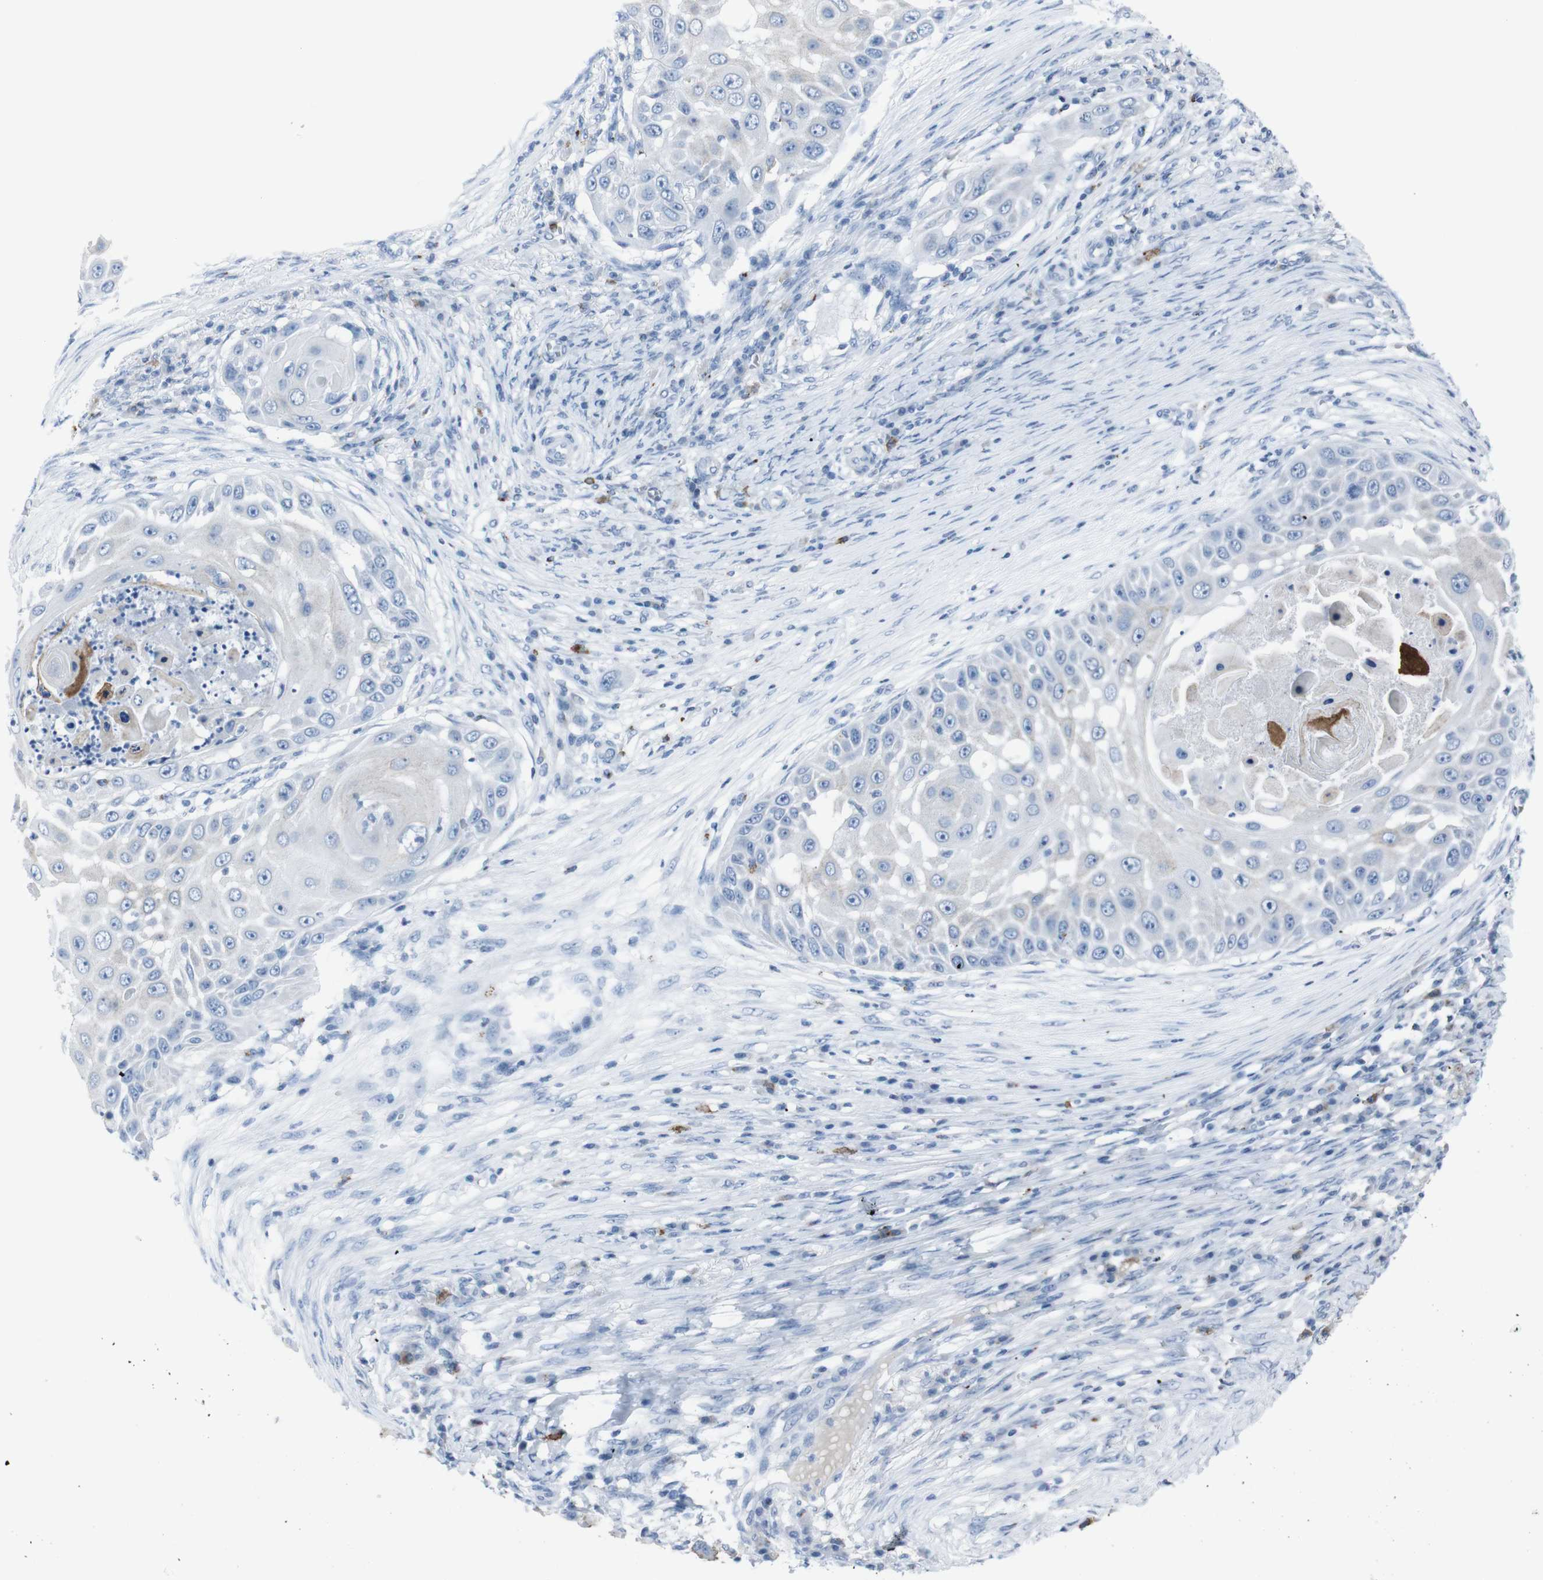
{"staining": {"intensity": "negative", "quantity": "none", "location": "none"}, "tissue": "skin cancer", "cell_type": "Tumor cells", "image_type": "cancer", "snomed": [{"axis": "morphology", "description": "Squamous cell carcinoma, NOS"}, {"axis": "topography", "description": "Skin"}], "caption": "This is an immunohistochemistry (IHC) photomicrograph of human skin squamous cell carcinoma. There is no positivity in tumor cells.", "gene": "ST6GAL1", "patient": {"sex": "female", "age": 44}}